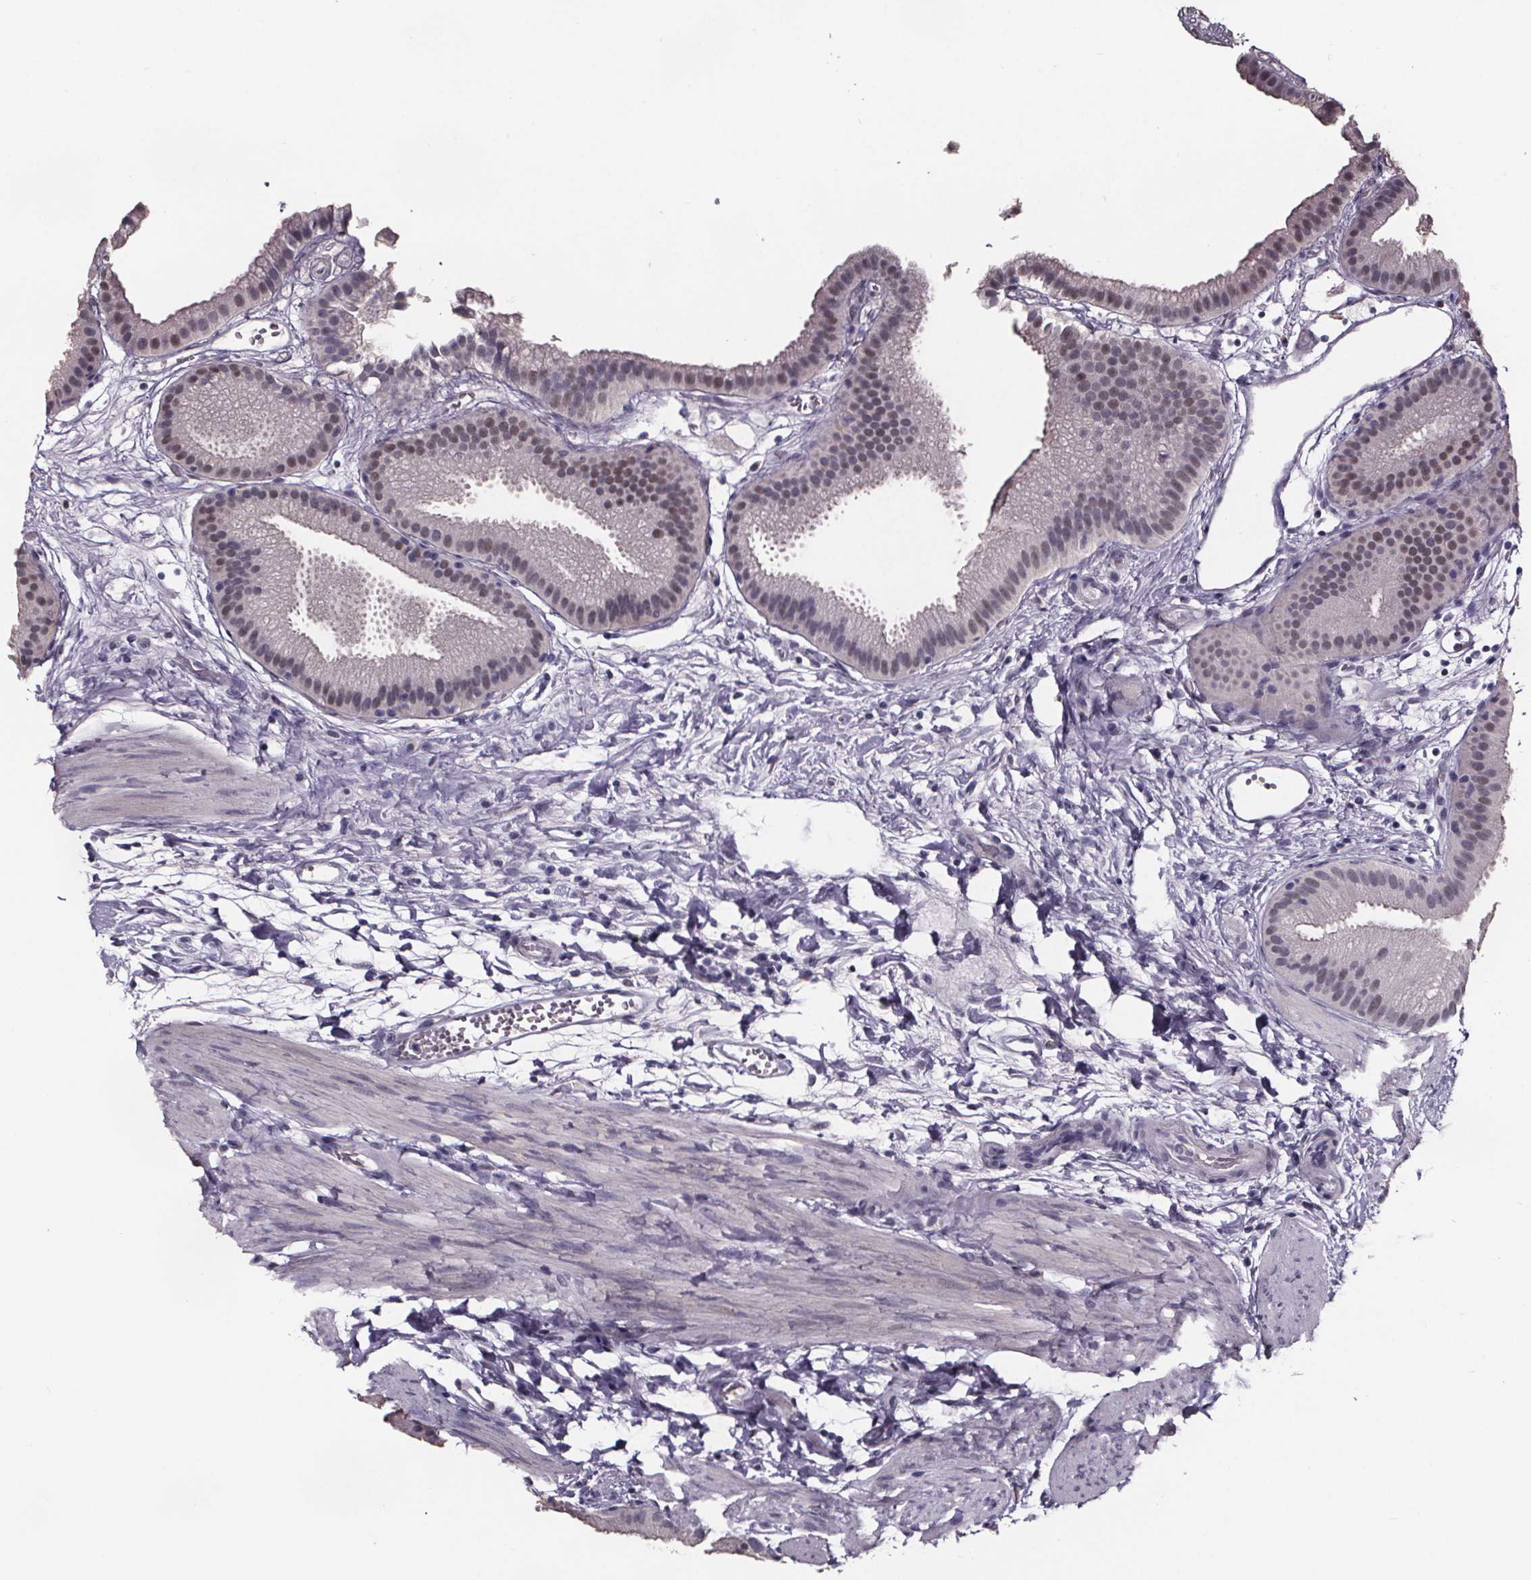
{"staining": {"intensity": "weak", "quantity": "<25%", "location": "nuclear"}, "tissue": "gallbladder", "cell_type": "Glandular cells", "image_type": "normal", "snomed": [{"axis": "morphology", "description": "Normal tissue, NOS"}, {"axis": "topography", "description": "Gallbladder"}], "caption": "Immunohistochemical staining of normal human gallbladder exhibits no significant positivity in glandular cells. (Immunohistochemistry (ihc), brightfield microscopy, high magnification).", "gene": "AR", "patient": {"sex": "female", "age": 63}}